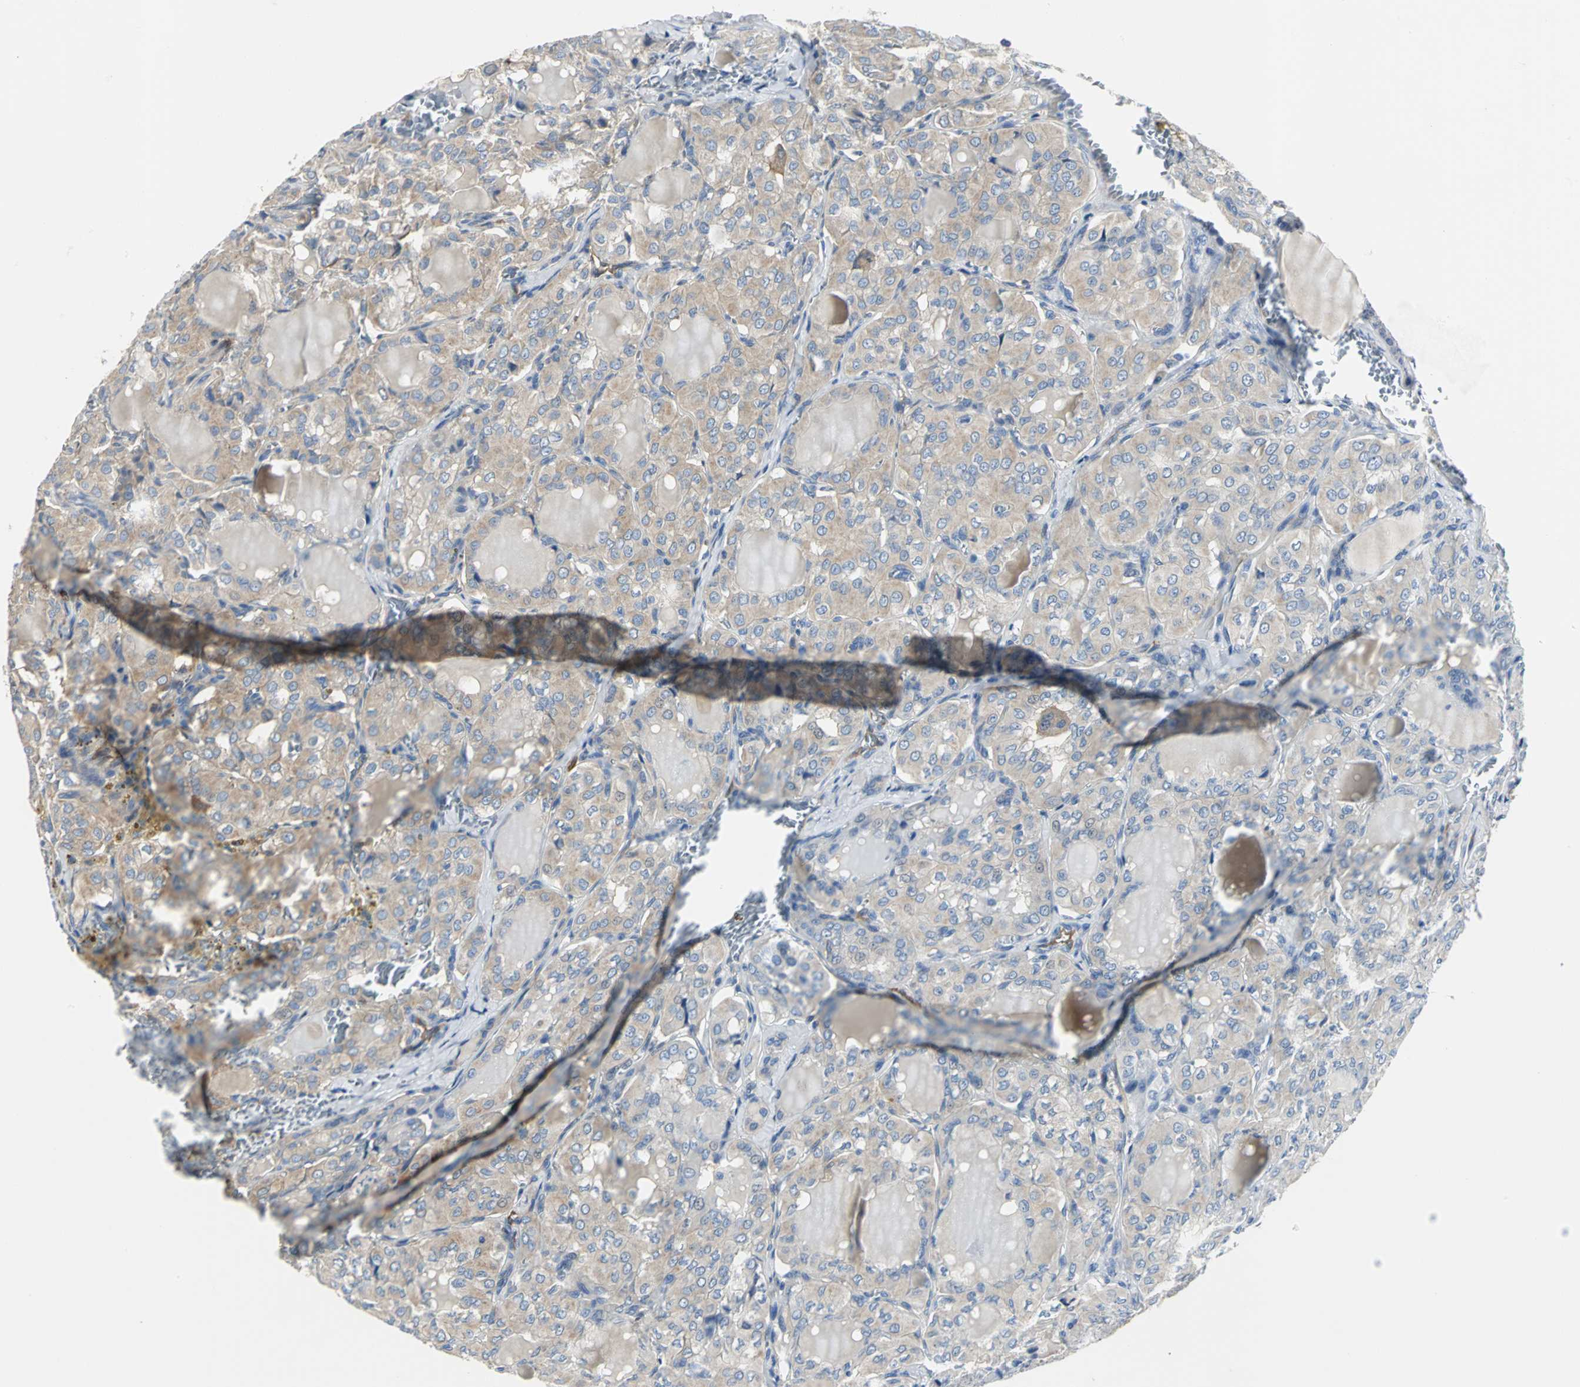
{"staining": {"intensity": "moderate", "quantity": ">75%", "location": "cytoplasmic/membranous"}, "tissue": "thyroid cancer", "cell_type": "Tumor cells", "image_type": "cancer", "snomed": [{"axis": "morphology", "description": "Papillary adenocarcinoma, NOS"}, {"axis": "topography", "description": "Thyroid gland"}], "caption": "Thyroid cancer (papillary adenocarcinoma) stained for a protein (brown) demonstrates moderate cytoplasmic/membranous positive expression in approximately >75% of tumor cells.", "gene": "CHRNB1", "patient": {"sex": "male", "age": 20}}